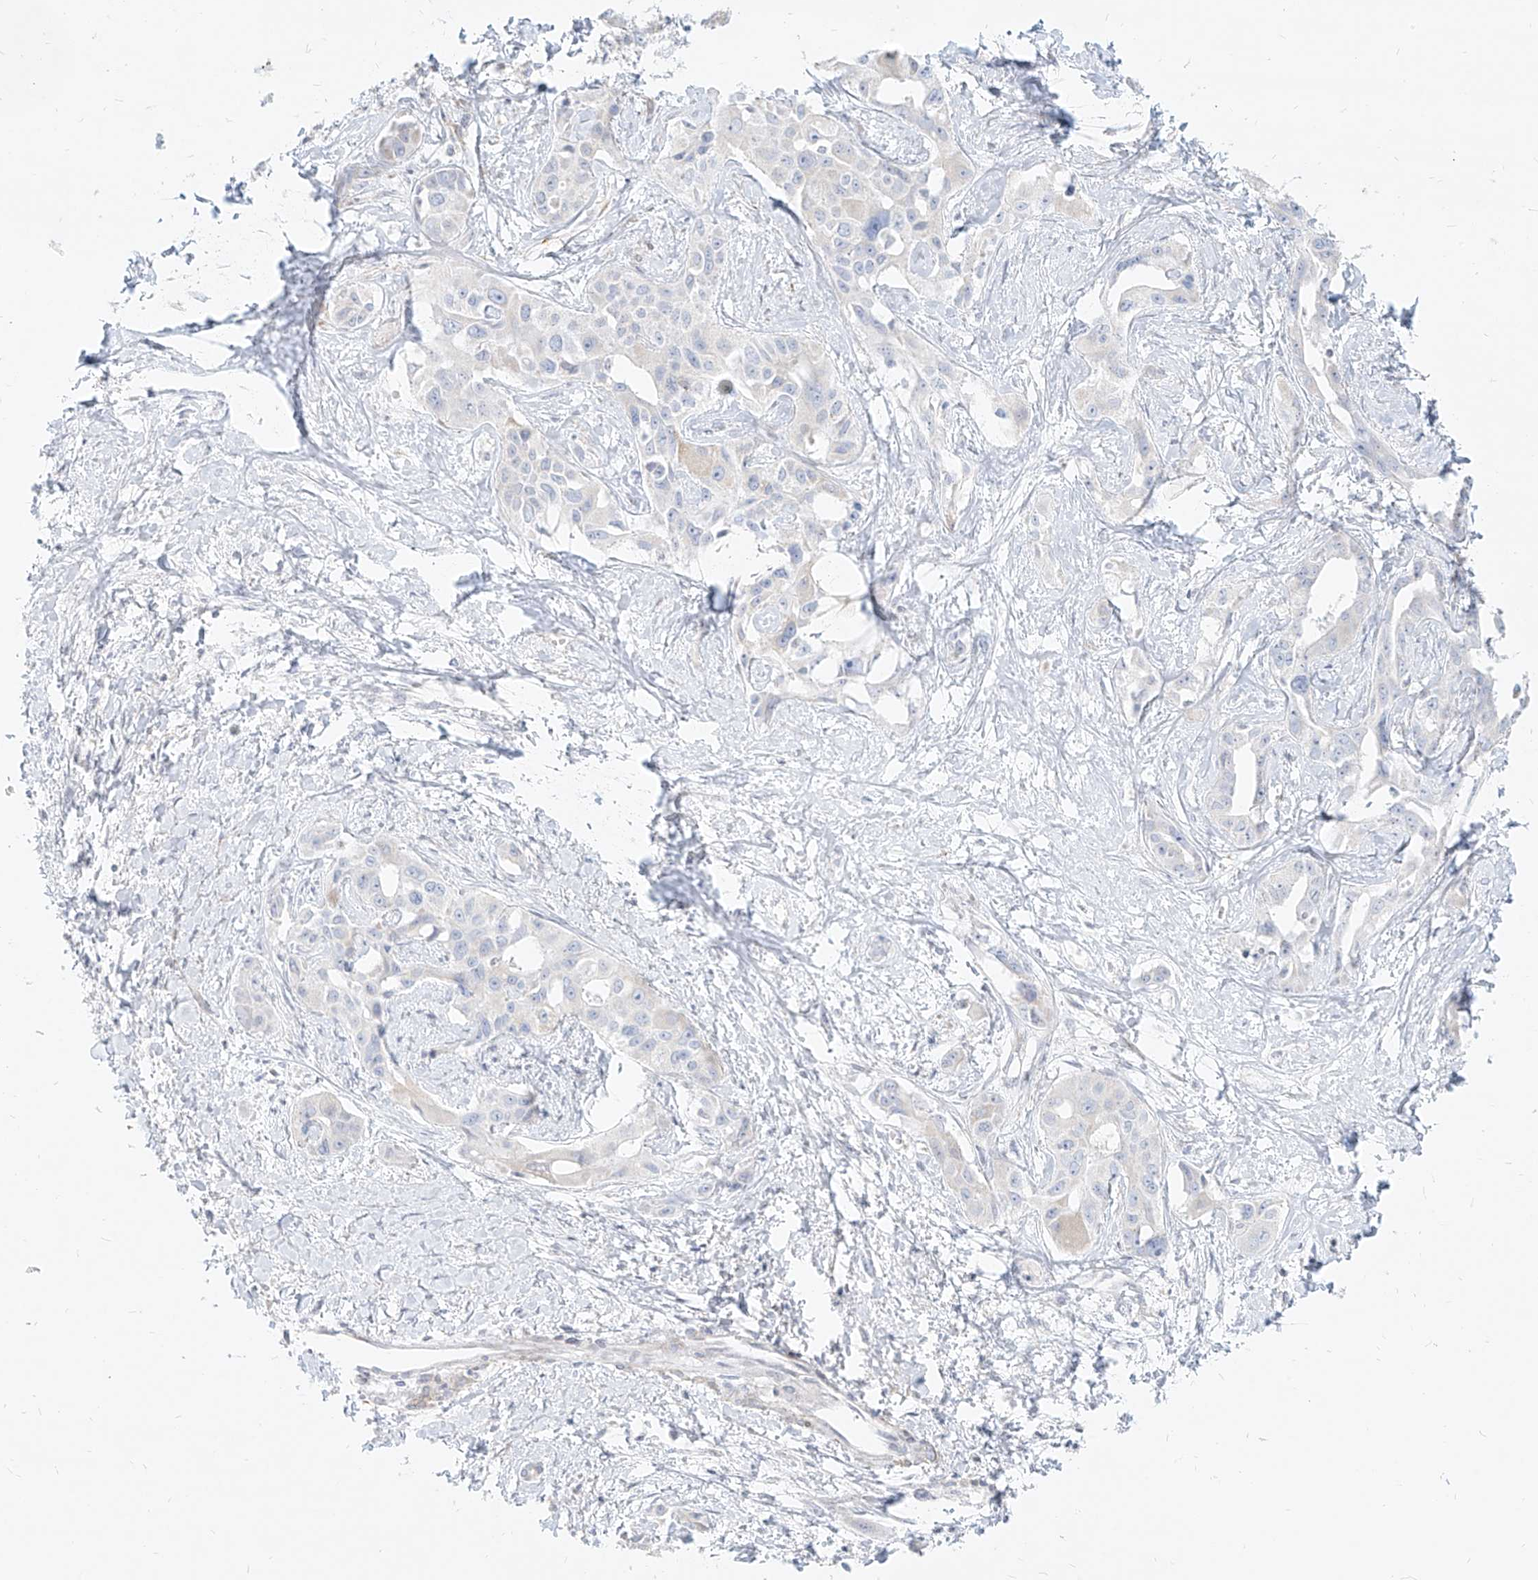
{"staining": {"intensity": "negative", "quantity": "none", "location": "none"}, "tissue": "liver cancer", "cell_type": "Tumor cells", "image_type": "cancer", "snomed": [{"axis": "morphology", "description": "Cholangiocarcinoma"}, {"axis": "topography", "description": "Liver"}], "caption": "Immunohistochemistry (IHC) micrograph of liver cancer stained for a protein (brown), which shows no expression in tumor cells.", "gene": "ITPKB", "patient": {"sex": "male", "age": 59}}